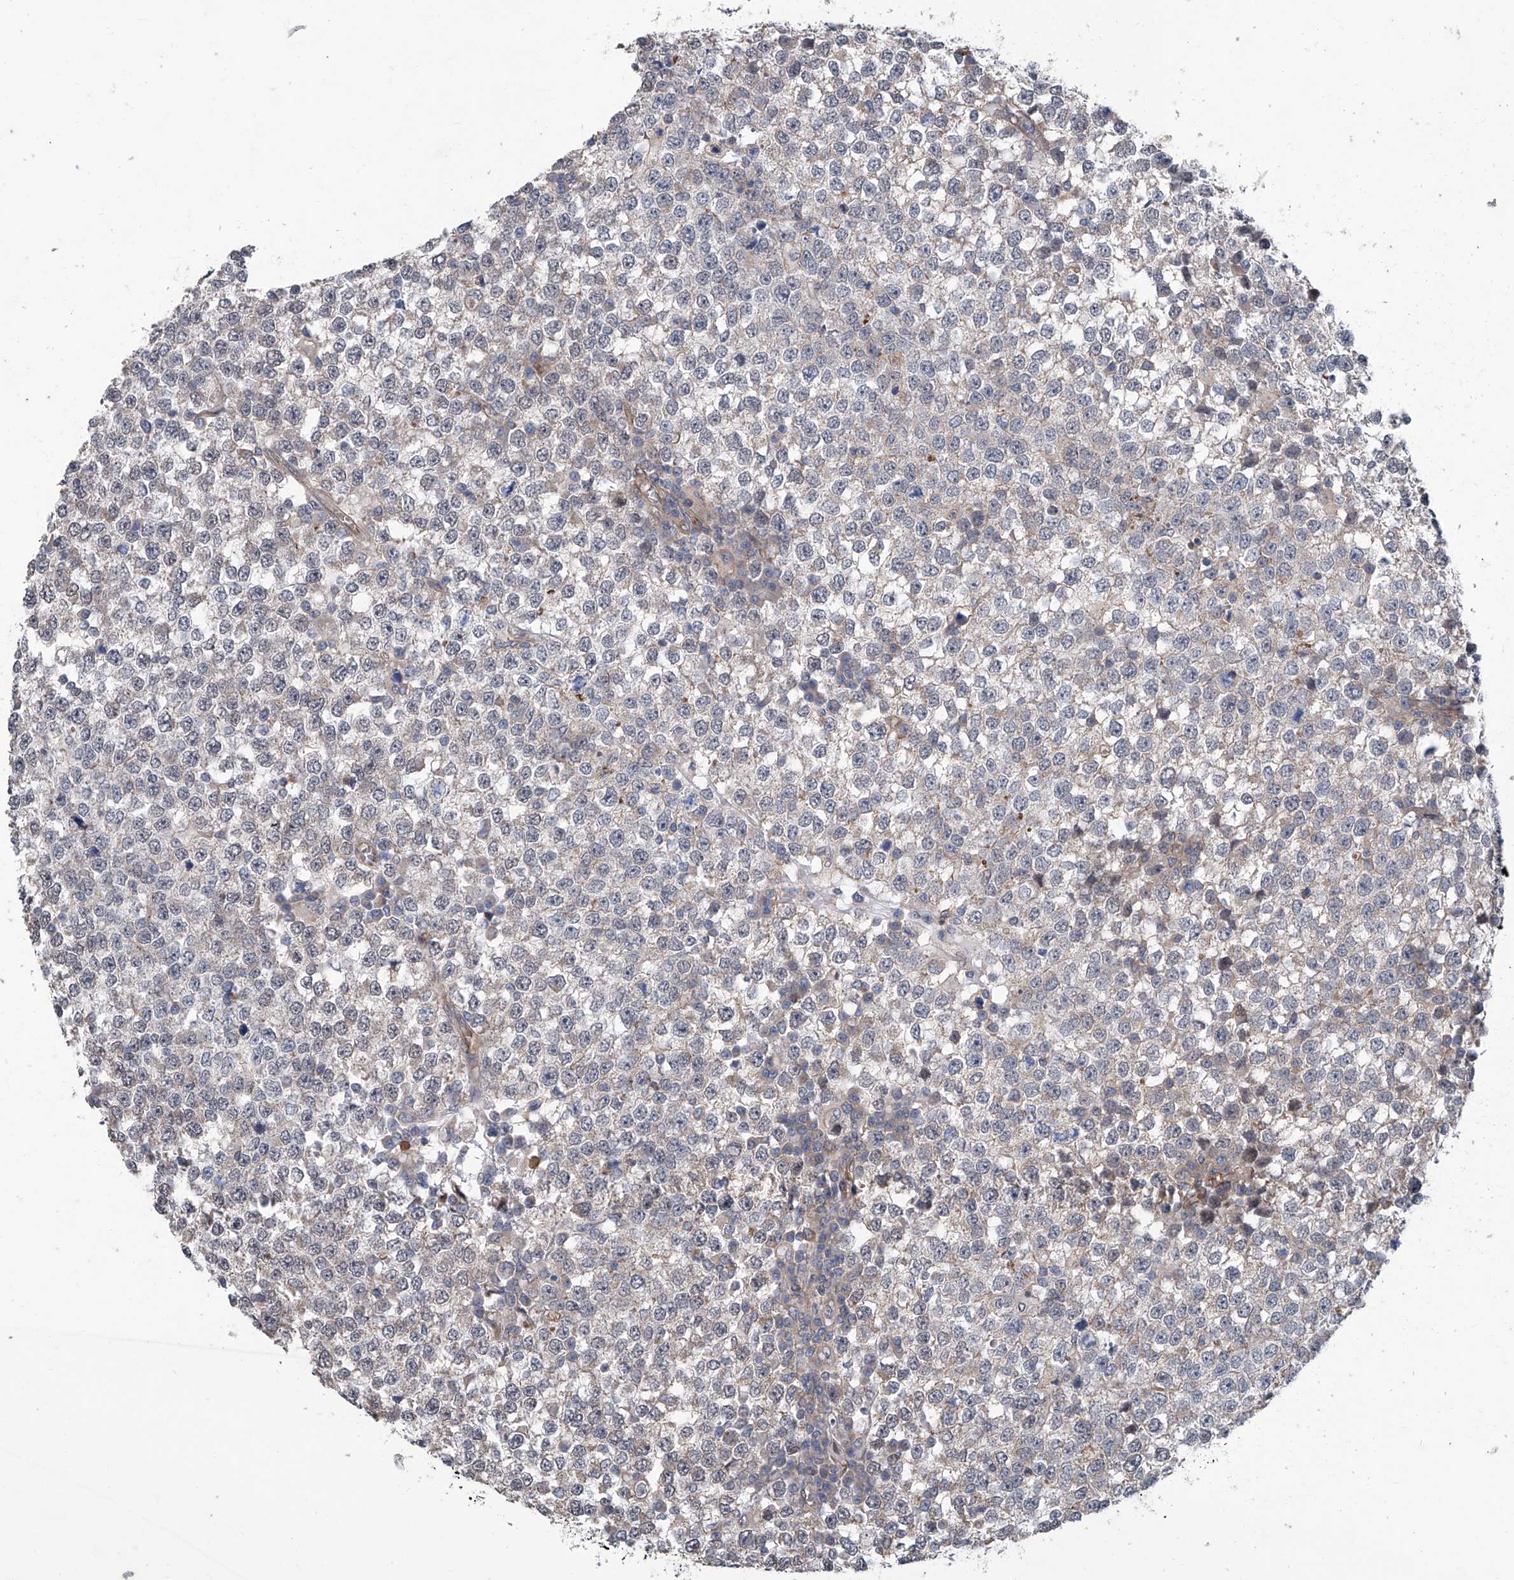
{"staining": {"intensity": "negative", "quantity": "none", "location": "none"}, "tissue": "testis cancer", "cell_type": "Tumor cells", "image_type": "cancer", "snomed": [{"axis": "morphology", "description": "Seminoma, NOS"}, {"axis": "topography", "description": "Testis"}], "caption": "High power microscopy micrograph of an immunohistochemistry (IHC) histopathology image of testis cancer, revealing no significant expression in tumor cells. The staining was performed using DAB to visualize the protein expression in brown, while the nuclei were stained in blue with hematoxylin (Magnification: 20x).", "gene": "EIF2D", "patient": {"sex": "male", "age": 65}}